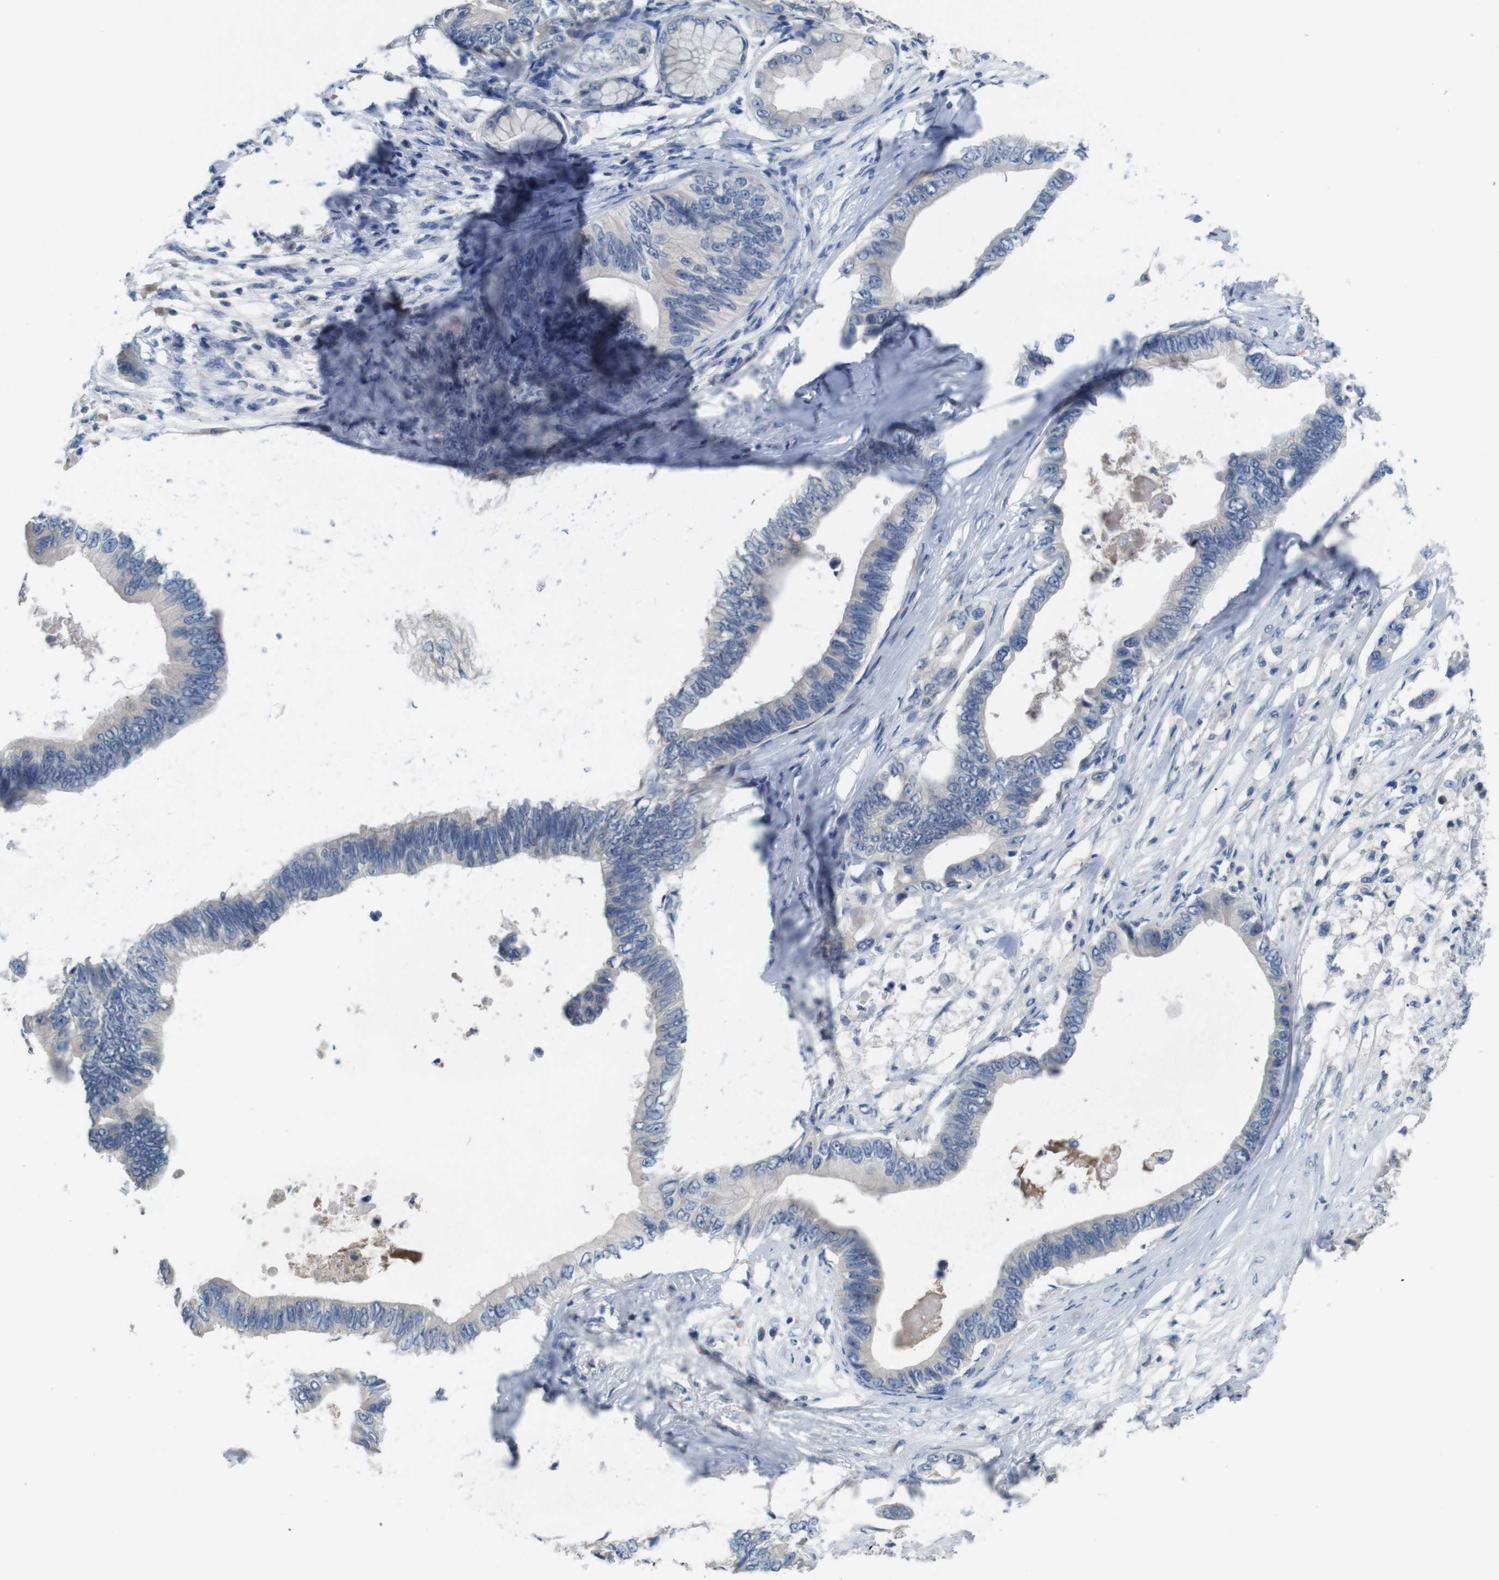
{"staining": {"intensity": "negative", "quantity": "none", "location": "none"}, "tissue": "pancreatic cancer", "cell_type": "Tumor cells", "image_type": "cancer", "snomed": [{"axis": "morphology", "description": "Adenocarcinoma, NOS"}, {"axis": "topography", "description": "Pancreas"}], "caption": "Tumor cells are negative for brown protein staining in pancreatic cancer (adenocarcinoma).", "gene": "SLC2A8", "patient": {"sex": "male", "age": 77}}